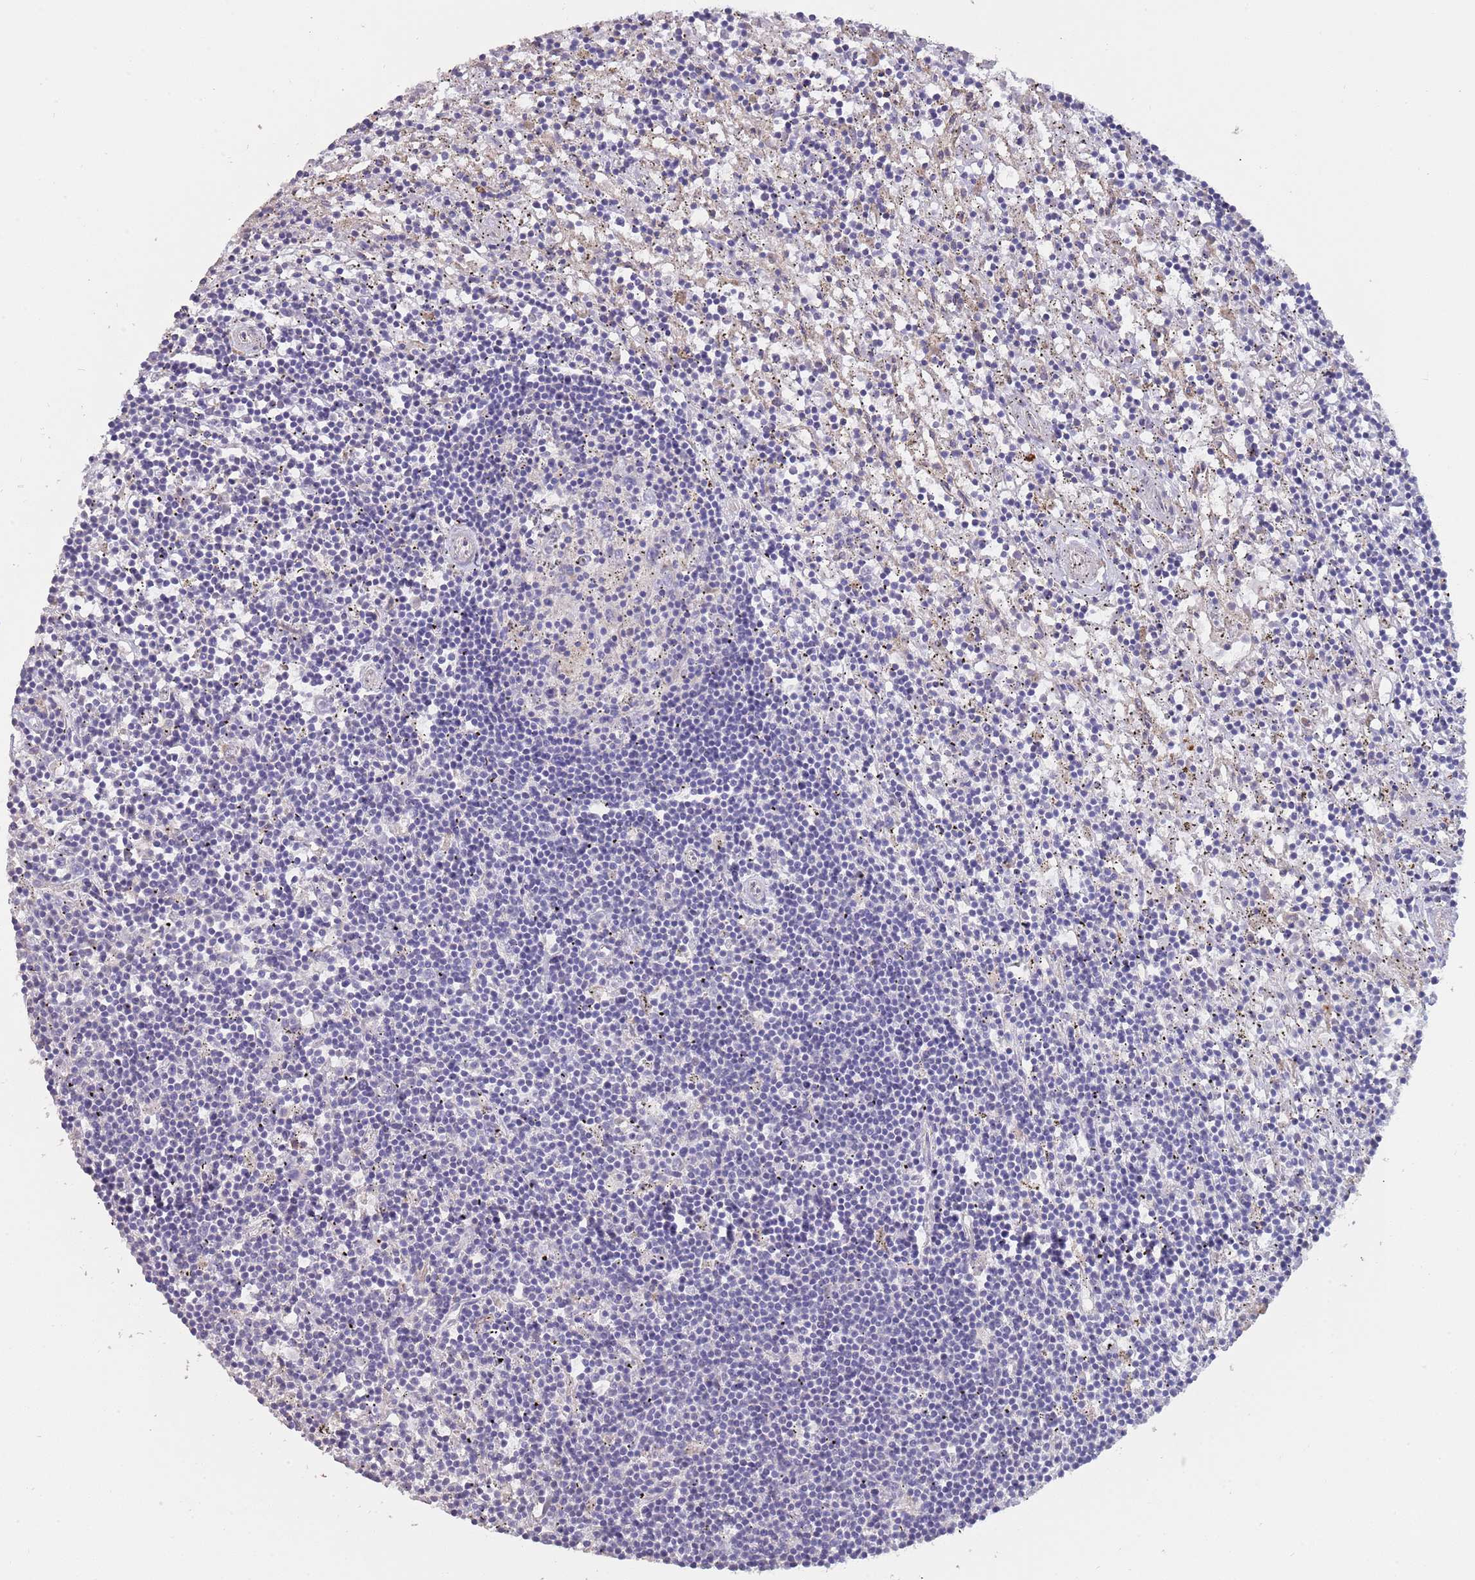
{"staining": {"intensity": "negative", "quantity": "none", "location": "none"}, "tissue": "lymphoma", "cell_type": "Tumor cells", "image_type": "cancer", "snomed": [{"axis": "morphology", "description": "Malignant lymphoma, non-Hodgkin's type, Low grade"}, {"axis": "topography", "description": "Spleen"}], "caption": "Tumor cells show no significant protein staining in lymphoma. (Immunohistochemistry, brightfield microscopy, high magnification).", "gene": "SUSD1", "patient": {"sex": "male", "age": 76}}